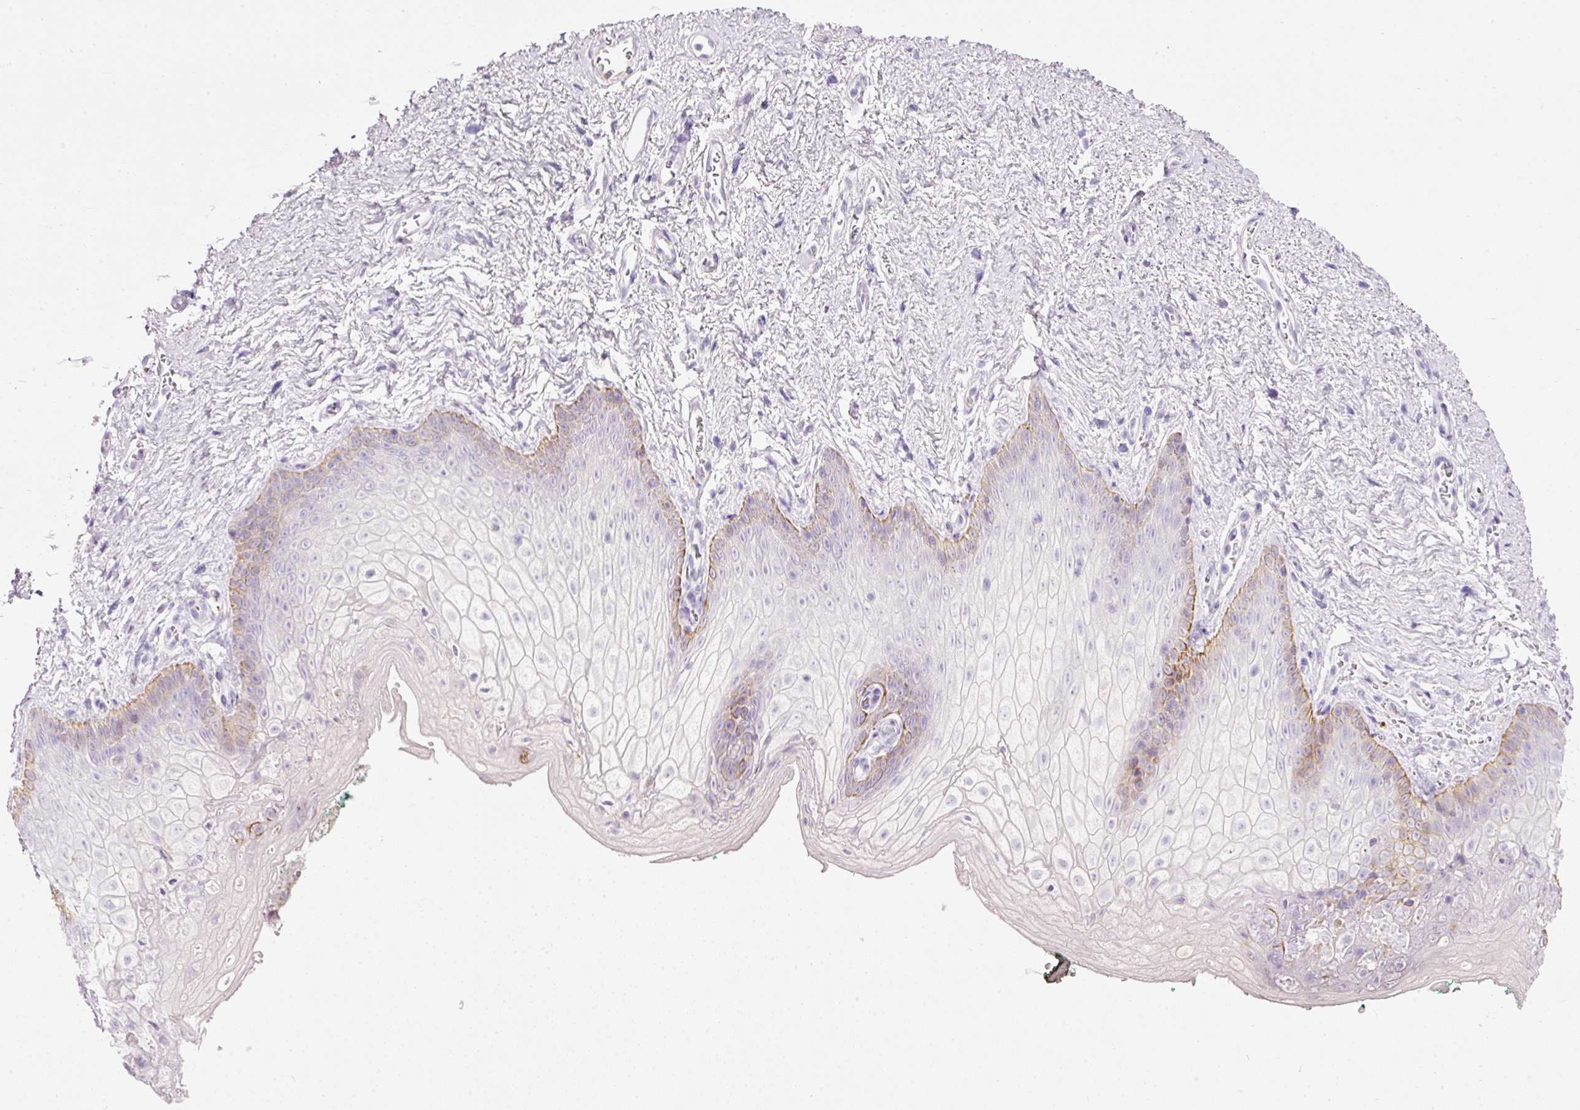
{"staining": {"intensity": "moderate", "quantity": "<25%", "location": "cytoplasmic/membranous"}, "tissue": "vagina", "cell_type": "Squamous epithelial cells", "image_type": "normal", "snomed": [{"axis": "morphology", "description": "Normal tissue, NOS"}, {"axis": "topography", "description": "Vulva"}, {"axis": "topography", "description": "Vagina"}, {"axis": "topography", "description": "Peripheral nerve tissue"}], "caption": "Moderate cytoplasmic/membranous positivity for a protein is identified in about <25% of squamous epithelial cells of normal vagina using immunohistochemistry.", "gene": "CARD16", "patient": {"sex": "female", "age": 66}}